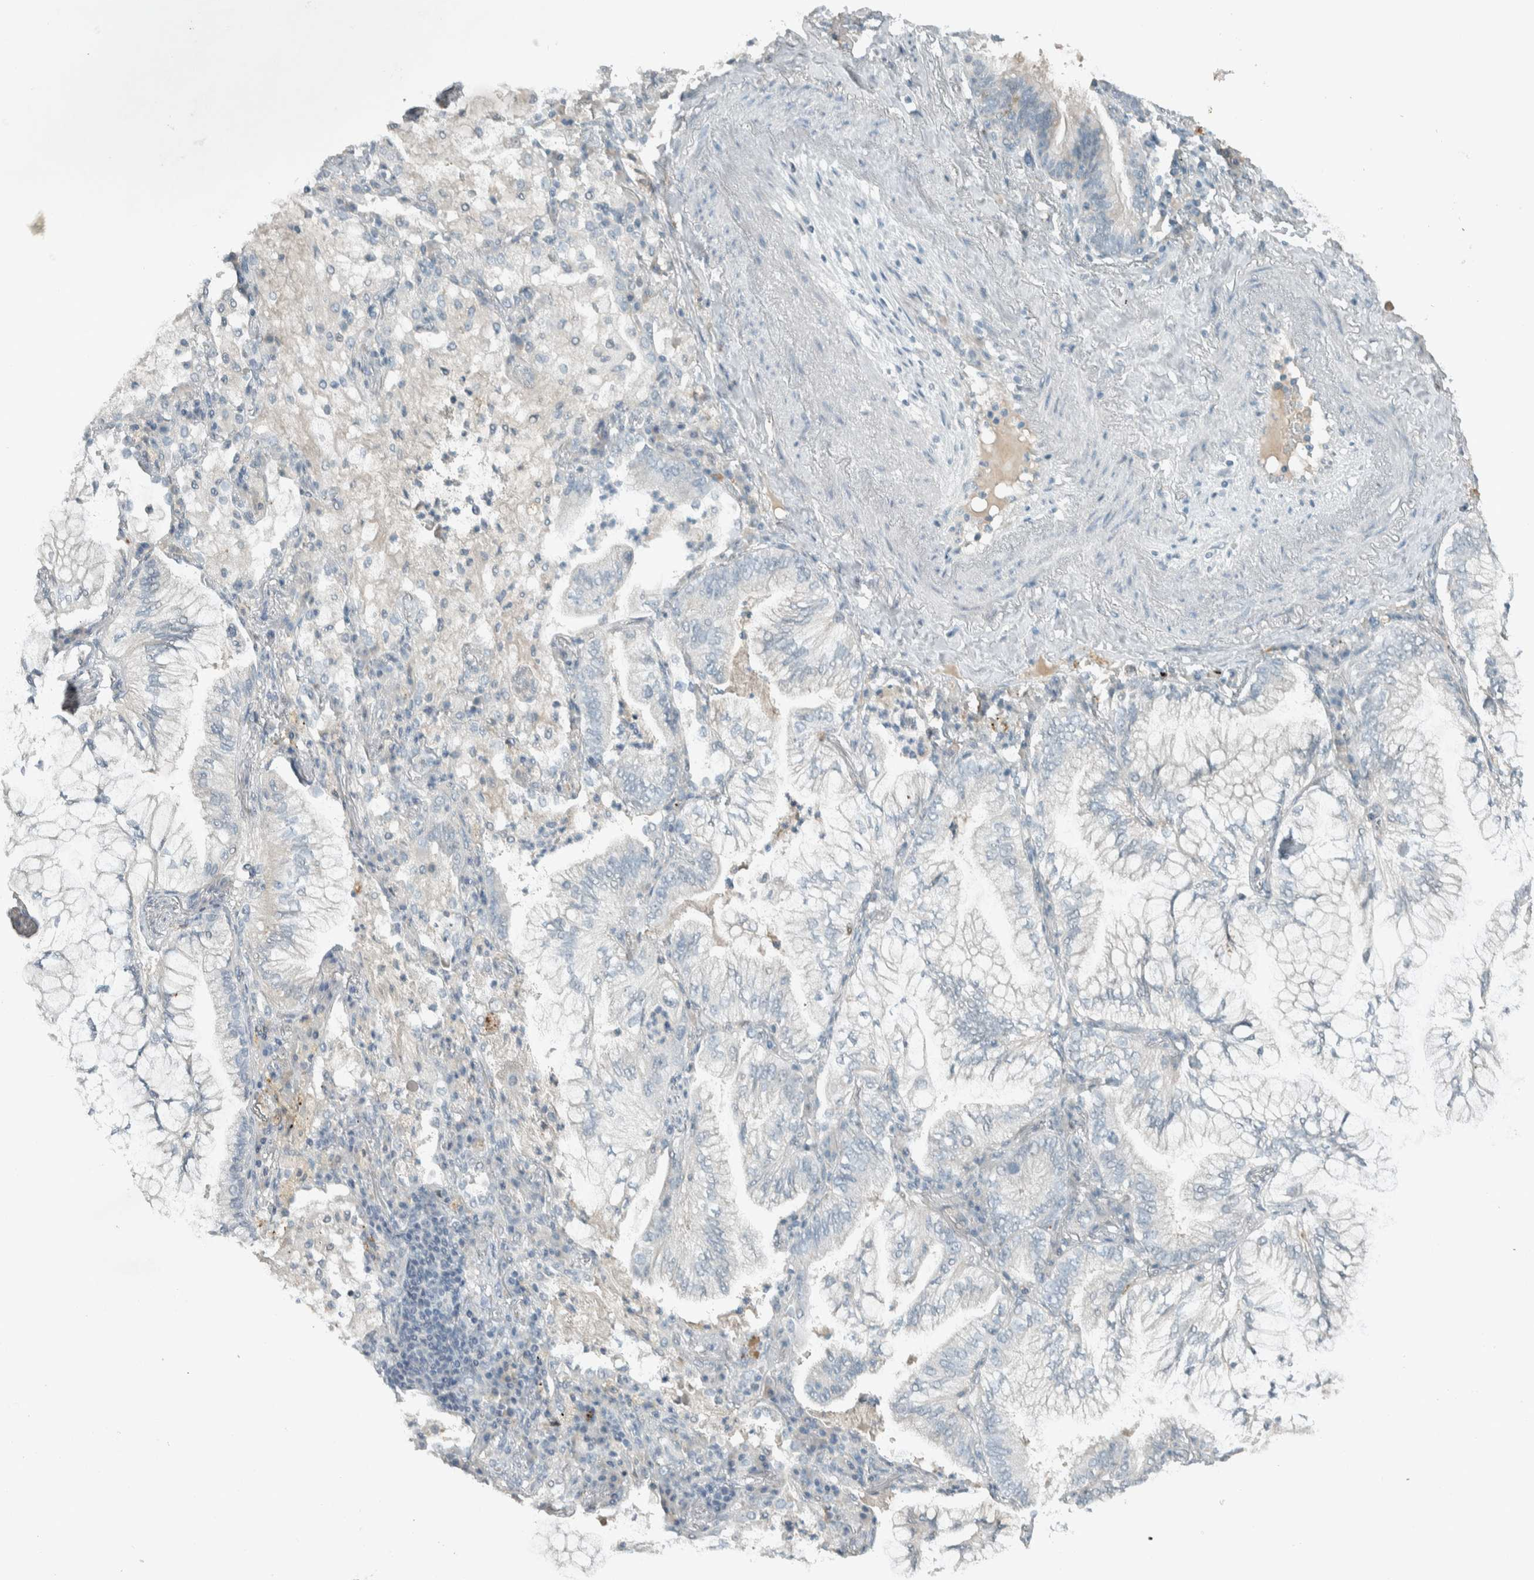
{"staining": {"intensity": "negative", "quantity": "none", "location": "none"}, "tissue": "lung cancer", "cell_type": "Tumor cells", "image_type": "cancer", "snomed": [{"axis": "morphology", "description": "Adenocarcinoma, NOS"}, {"axis": "topography", "description": "Lung"}], "caption": "Lung cancer (adenocarcinoma) was stained to show a protein in brown. There is no significant staining in tumor cells.", "gene": "CERCAM", "patient": {"sex": "female", "age": 70}}